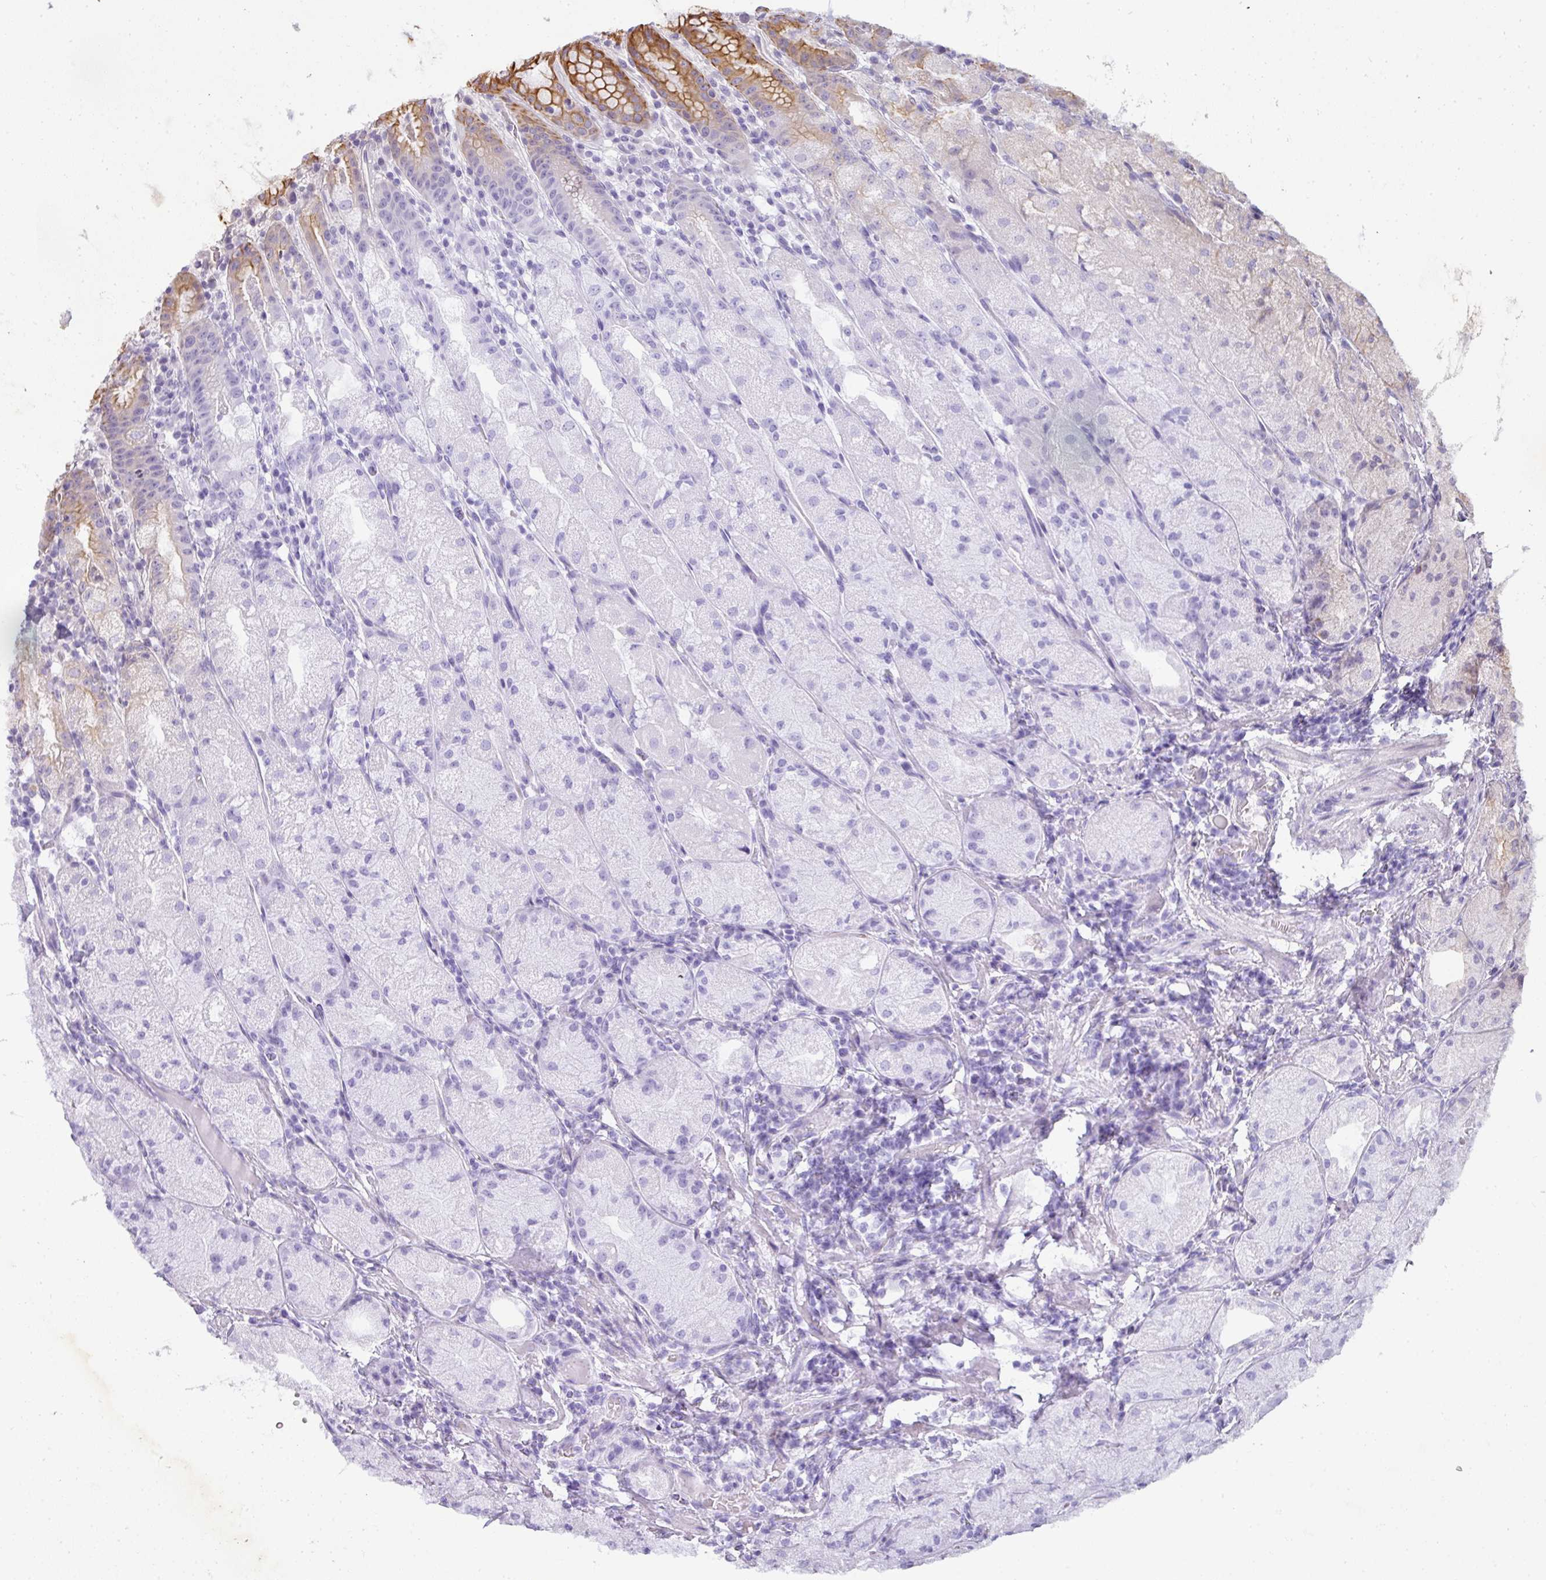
{"staining": {"intensity": "strong", "quantity": "<25%", "location": "cytoplasmic/membranous"}, "tissue": "stomach", "cell_type": "Glandular cells", "image_type": "normal", "snomed": [{"axis": "morphology", "description": "Normal tissue, NOS"}, {"axis": "topography", "description": "Stomach, upper"}], "caption": "A medium amount of strong cytoplasmic/membranous positivity is seen in approximately <25% of glandular cells in benign stomach.", "gene": "ASXL3", "patient": {"sex": "male", "age": 52}}